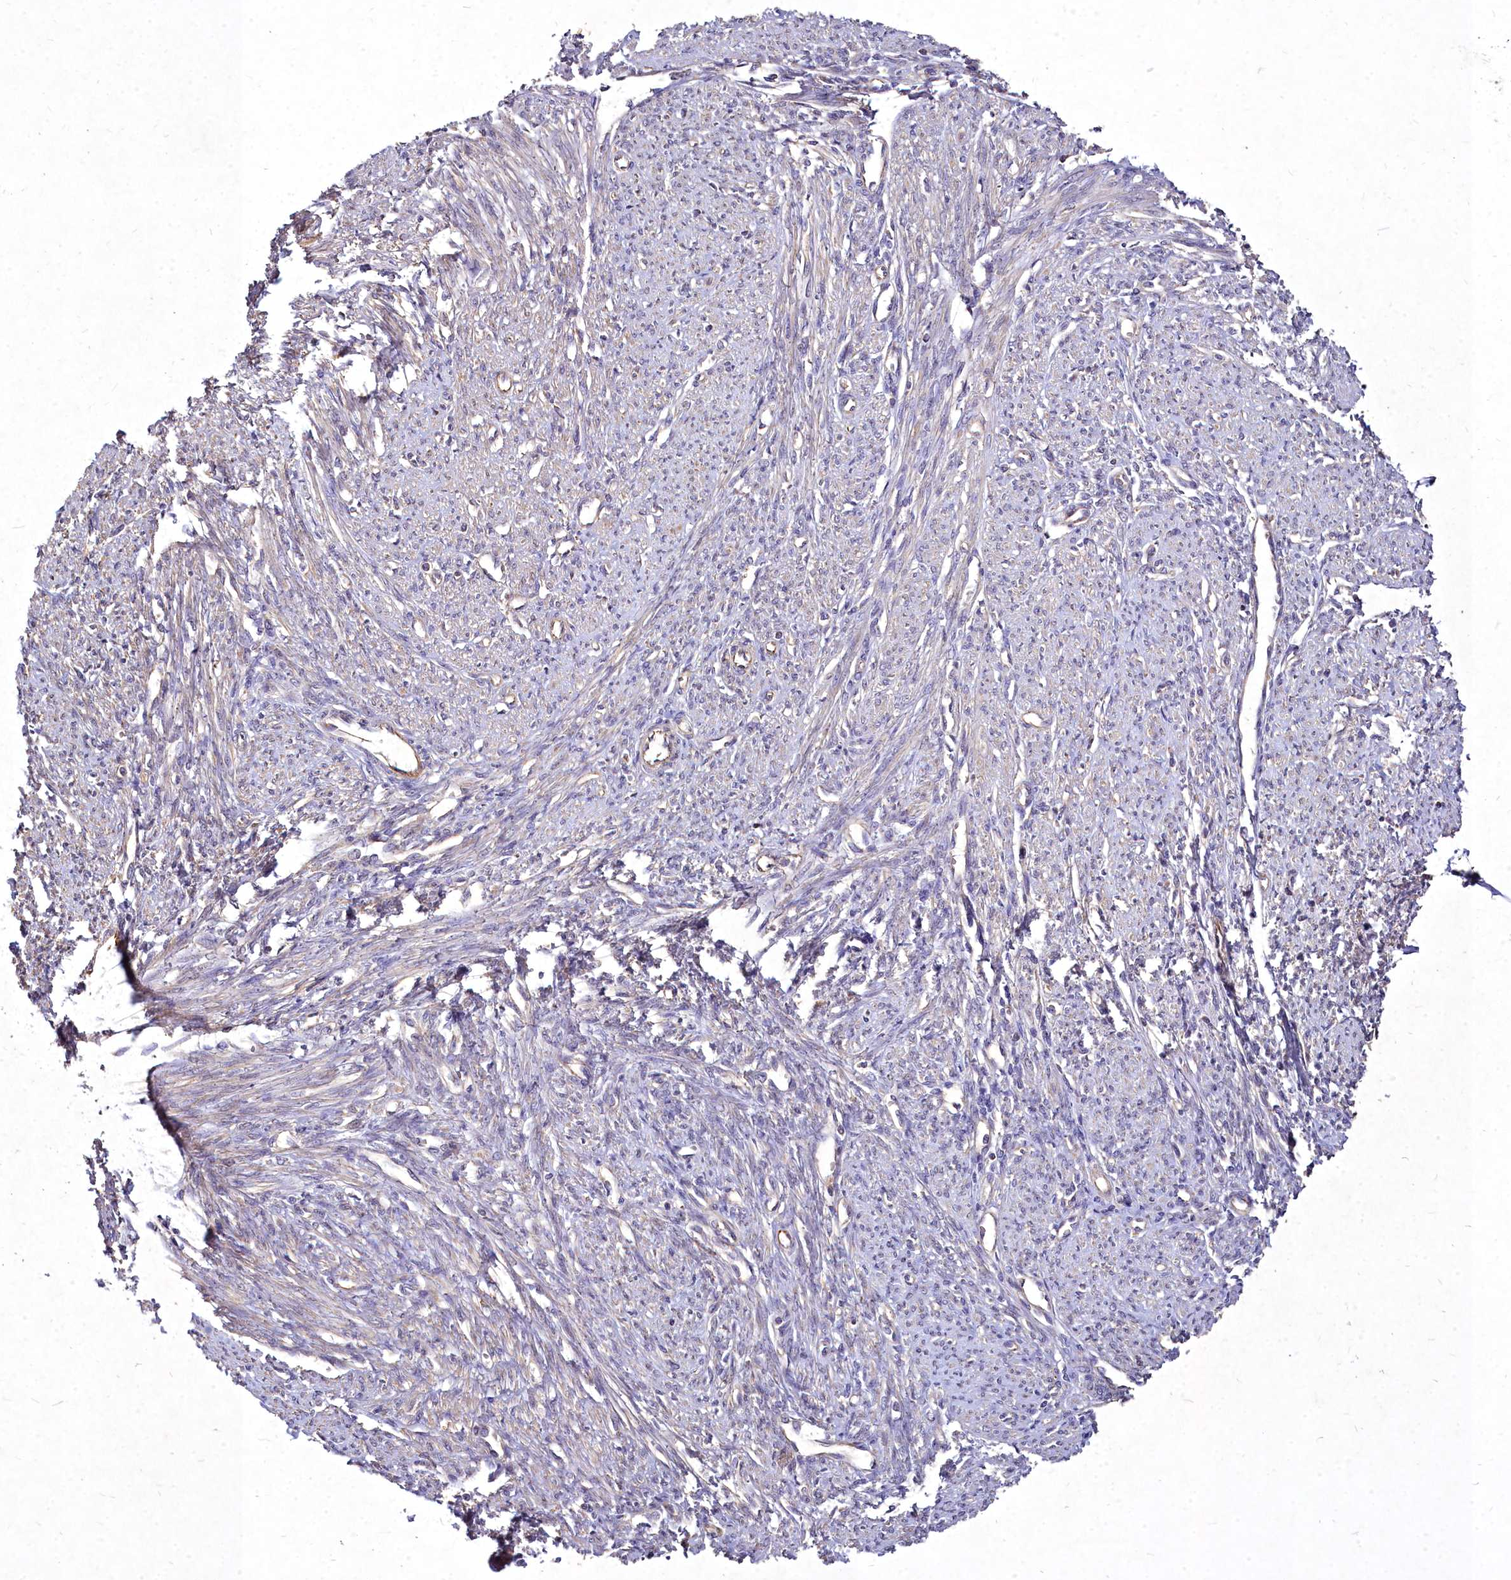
{"staining": {"intensity": "moderate", "quantity": "25%-75%", "location": "cytoplasmic/membranous"}, "tissue": "smooth muscle", "cell_type": "Smooth muscle cells", "image_type": "normal", "snomed": [{"axis": "morphology", "description": "Normal tissue, NOS"}, {"axis": "topography", "description": "Smooth muscle"}, {"axis": "topography", "description": "Uterus"}], "caption": "Smooth muscle cells exhibit medium levels of moderate cytoplasmic/membranous expression in approximately 25%-75% of cells in normal human smooth muscle.", "gene": "SKA1", "patient": {"sex": "female", "age": 59}}